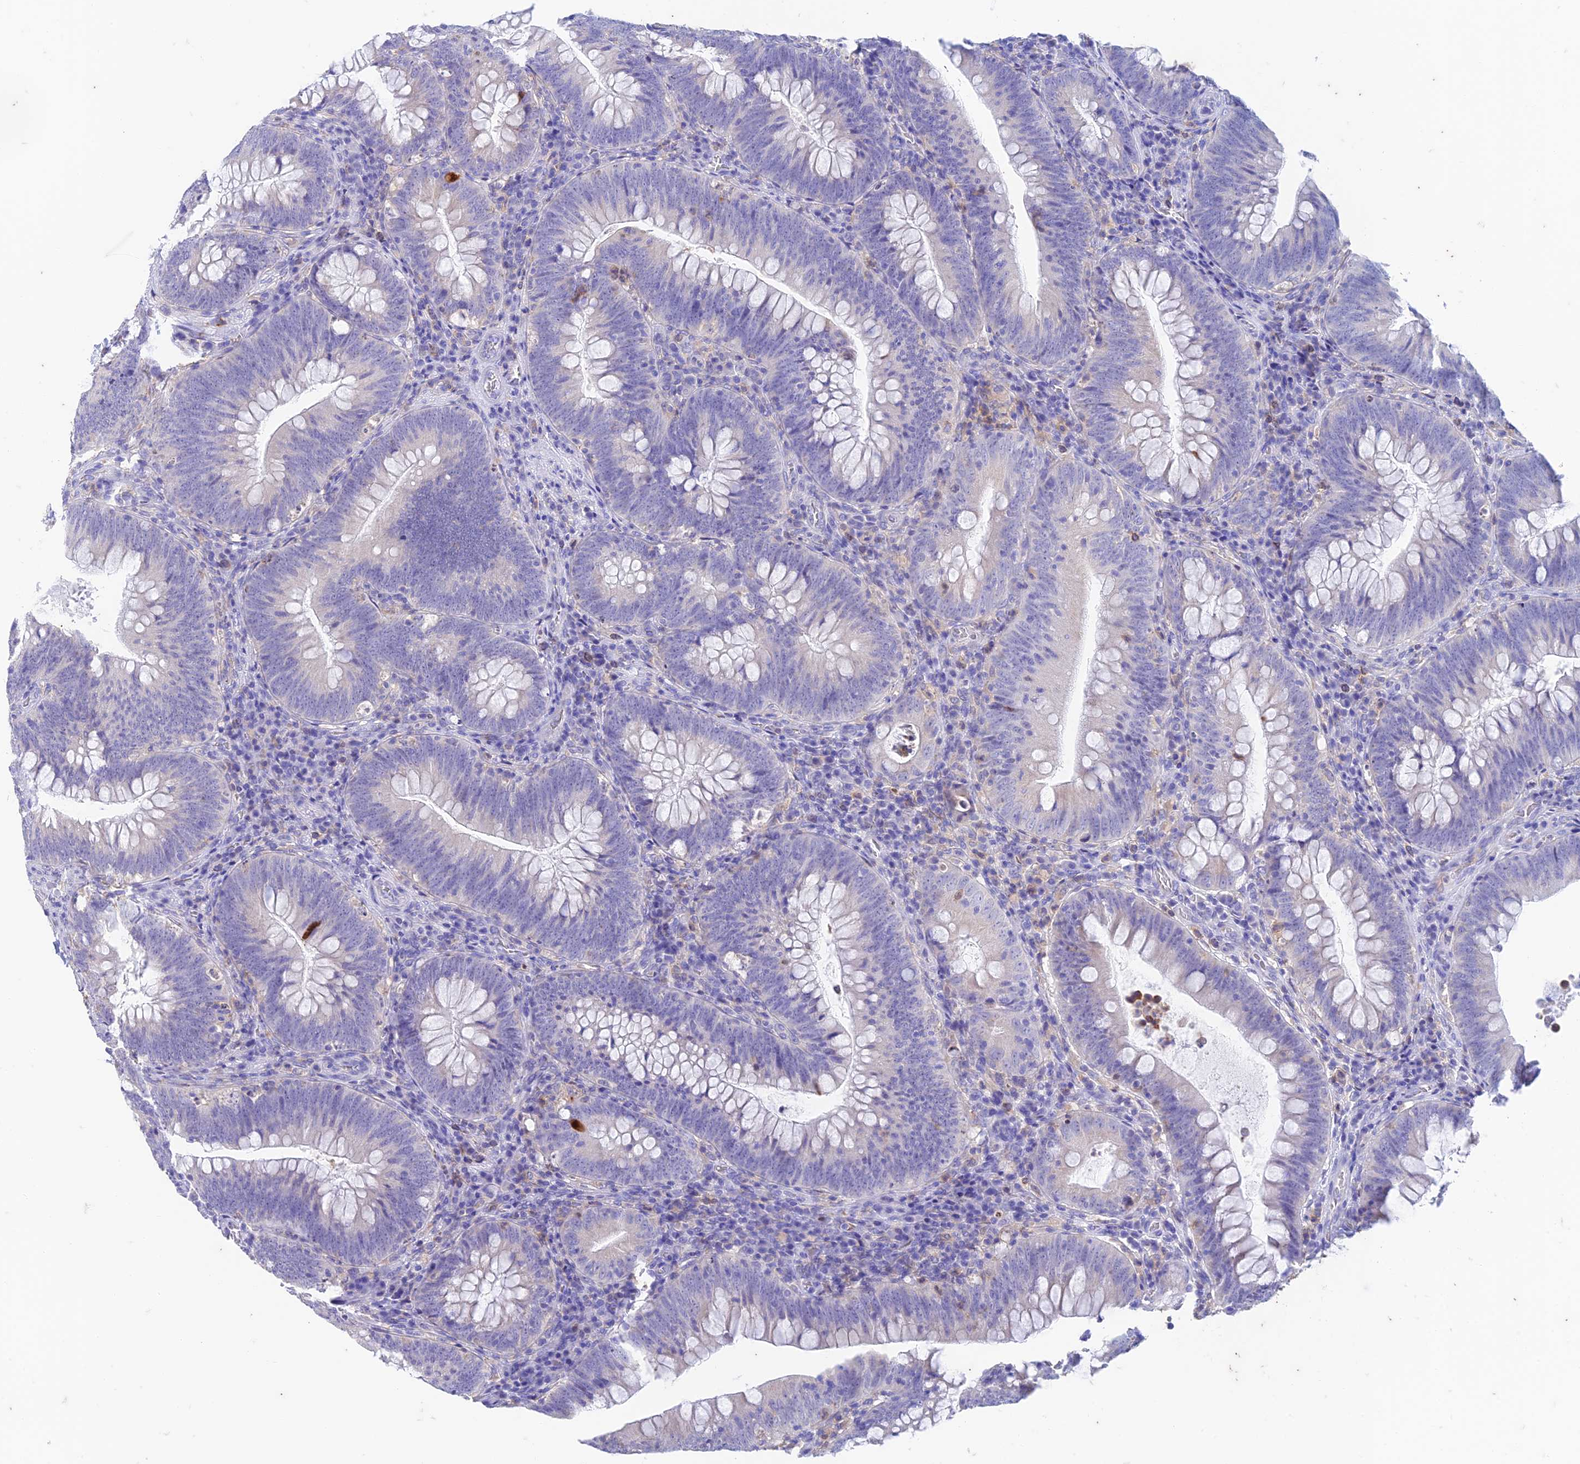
{"staining": {"intensity": "negative", "quantity": "none", "location": "none"}, "tissue": "colorectal cancer", "cell_type": "Tumor cells", "image_type": "cancer", "snomed": [{"axis": "morphology", "description": "Normal tissue, NOS"}, {"axis": "topography", "description": "Colon"}], "caption": "Protein analysis of colorectal cancer exhibits no significant staining in tumor cells.", "gene": "FGF7", "patient": {"sex": "female", "age": 82}}